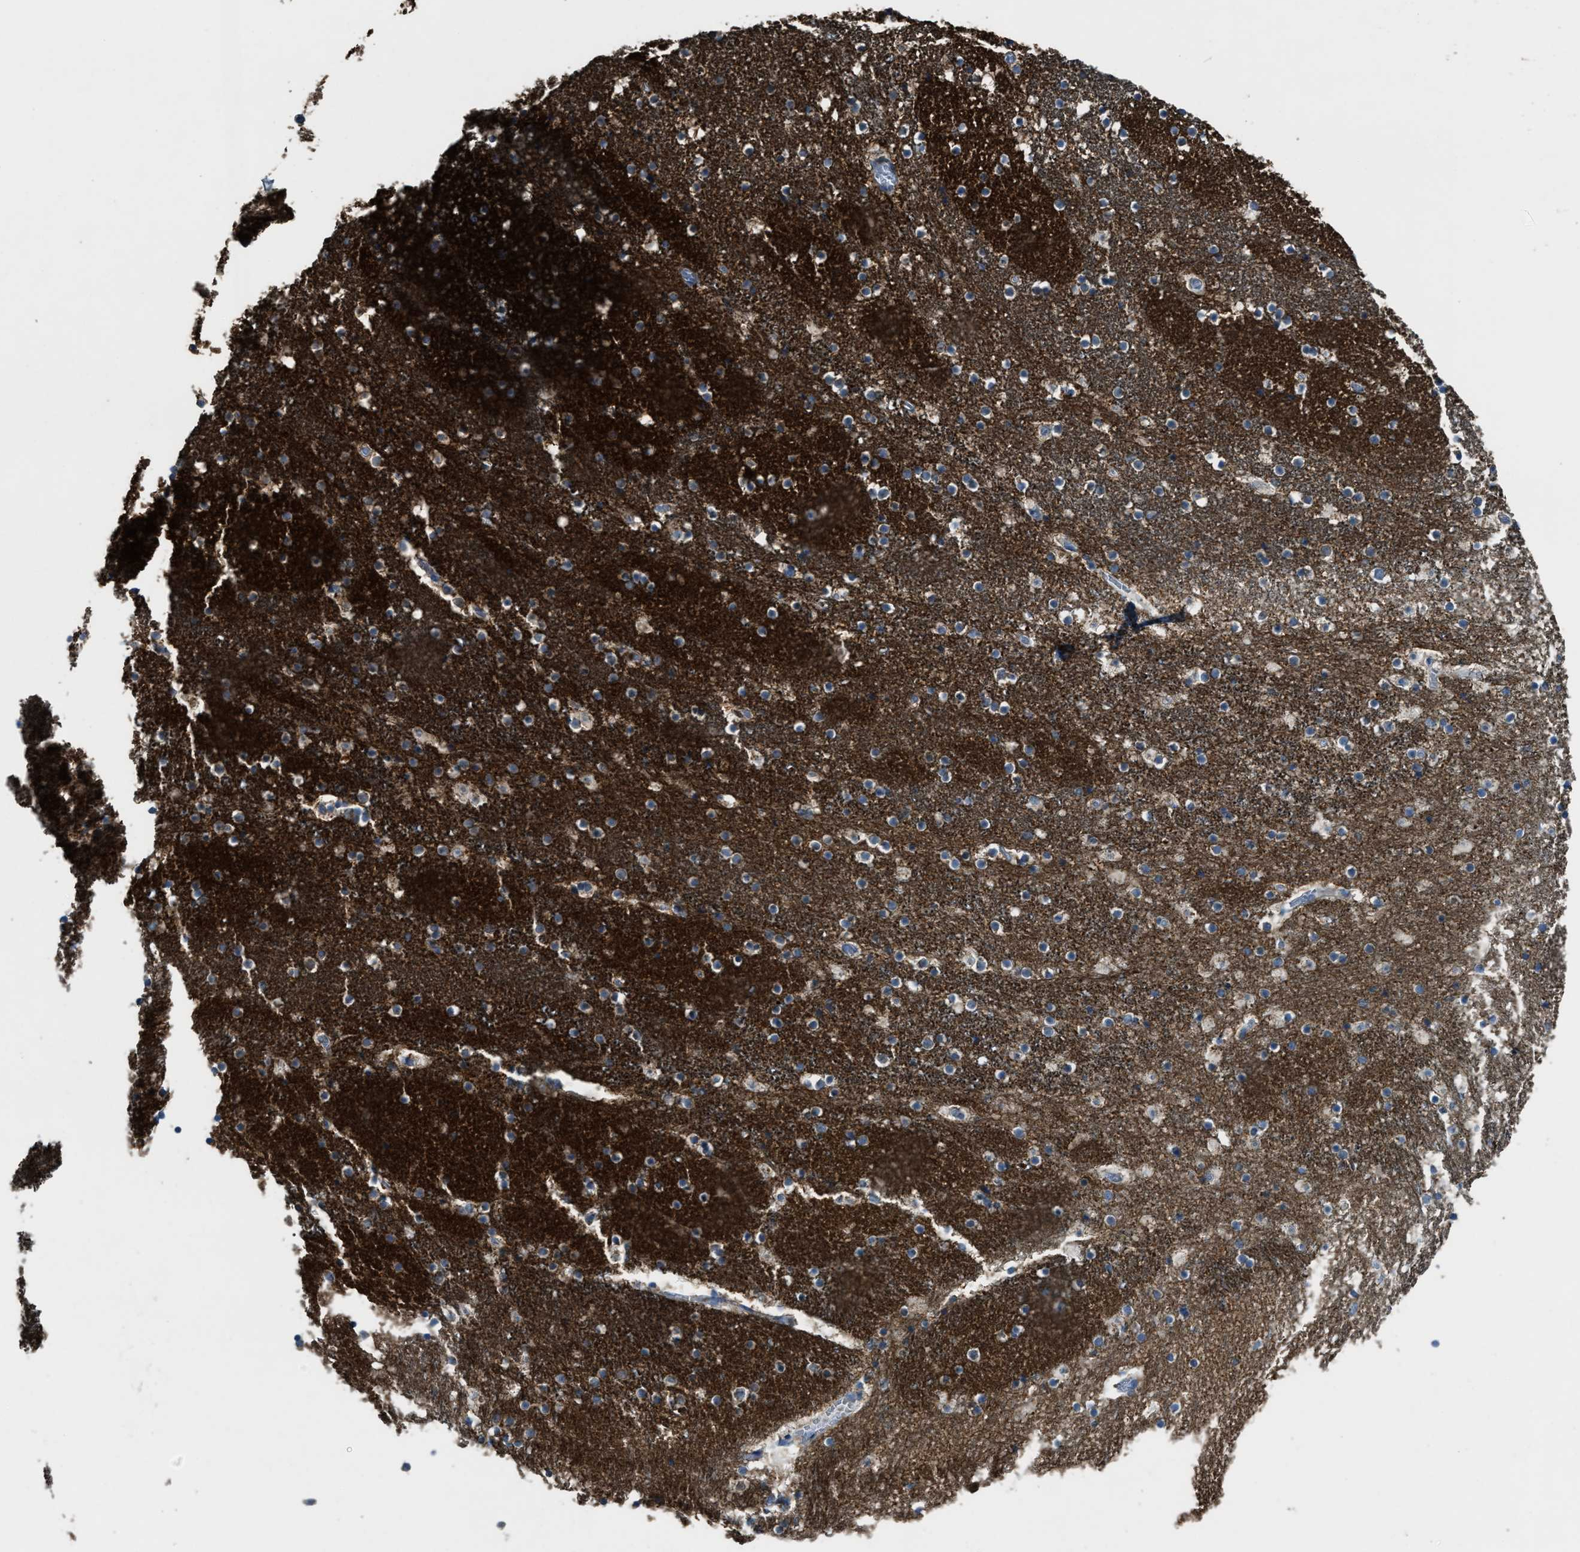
{"staining": {"intensity": "moderate", "quantity": "25%-75%", "location": "cytoplasmic/membranous"}, "tissue": "caudate", "cell_type": "Glial cells", "image_type": "normal", "snomed": [{"axis": "morphology", "description": "Normal tissue, NOS"}, {"axis": "topography", "description": "Lateral ventricle wall"}], "caption": "An immunohistochemistry (IHC) micrograph of unremarkable tissue is shown. Protein staining in brown shows moderate cytoplasmic/membranous positivity in caudate within glial cells.", "gene": "SLC25A11", "patient": {"sex": "male", "age": 45}}